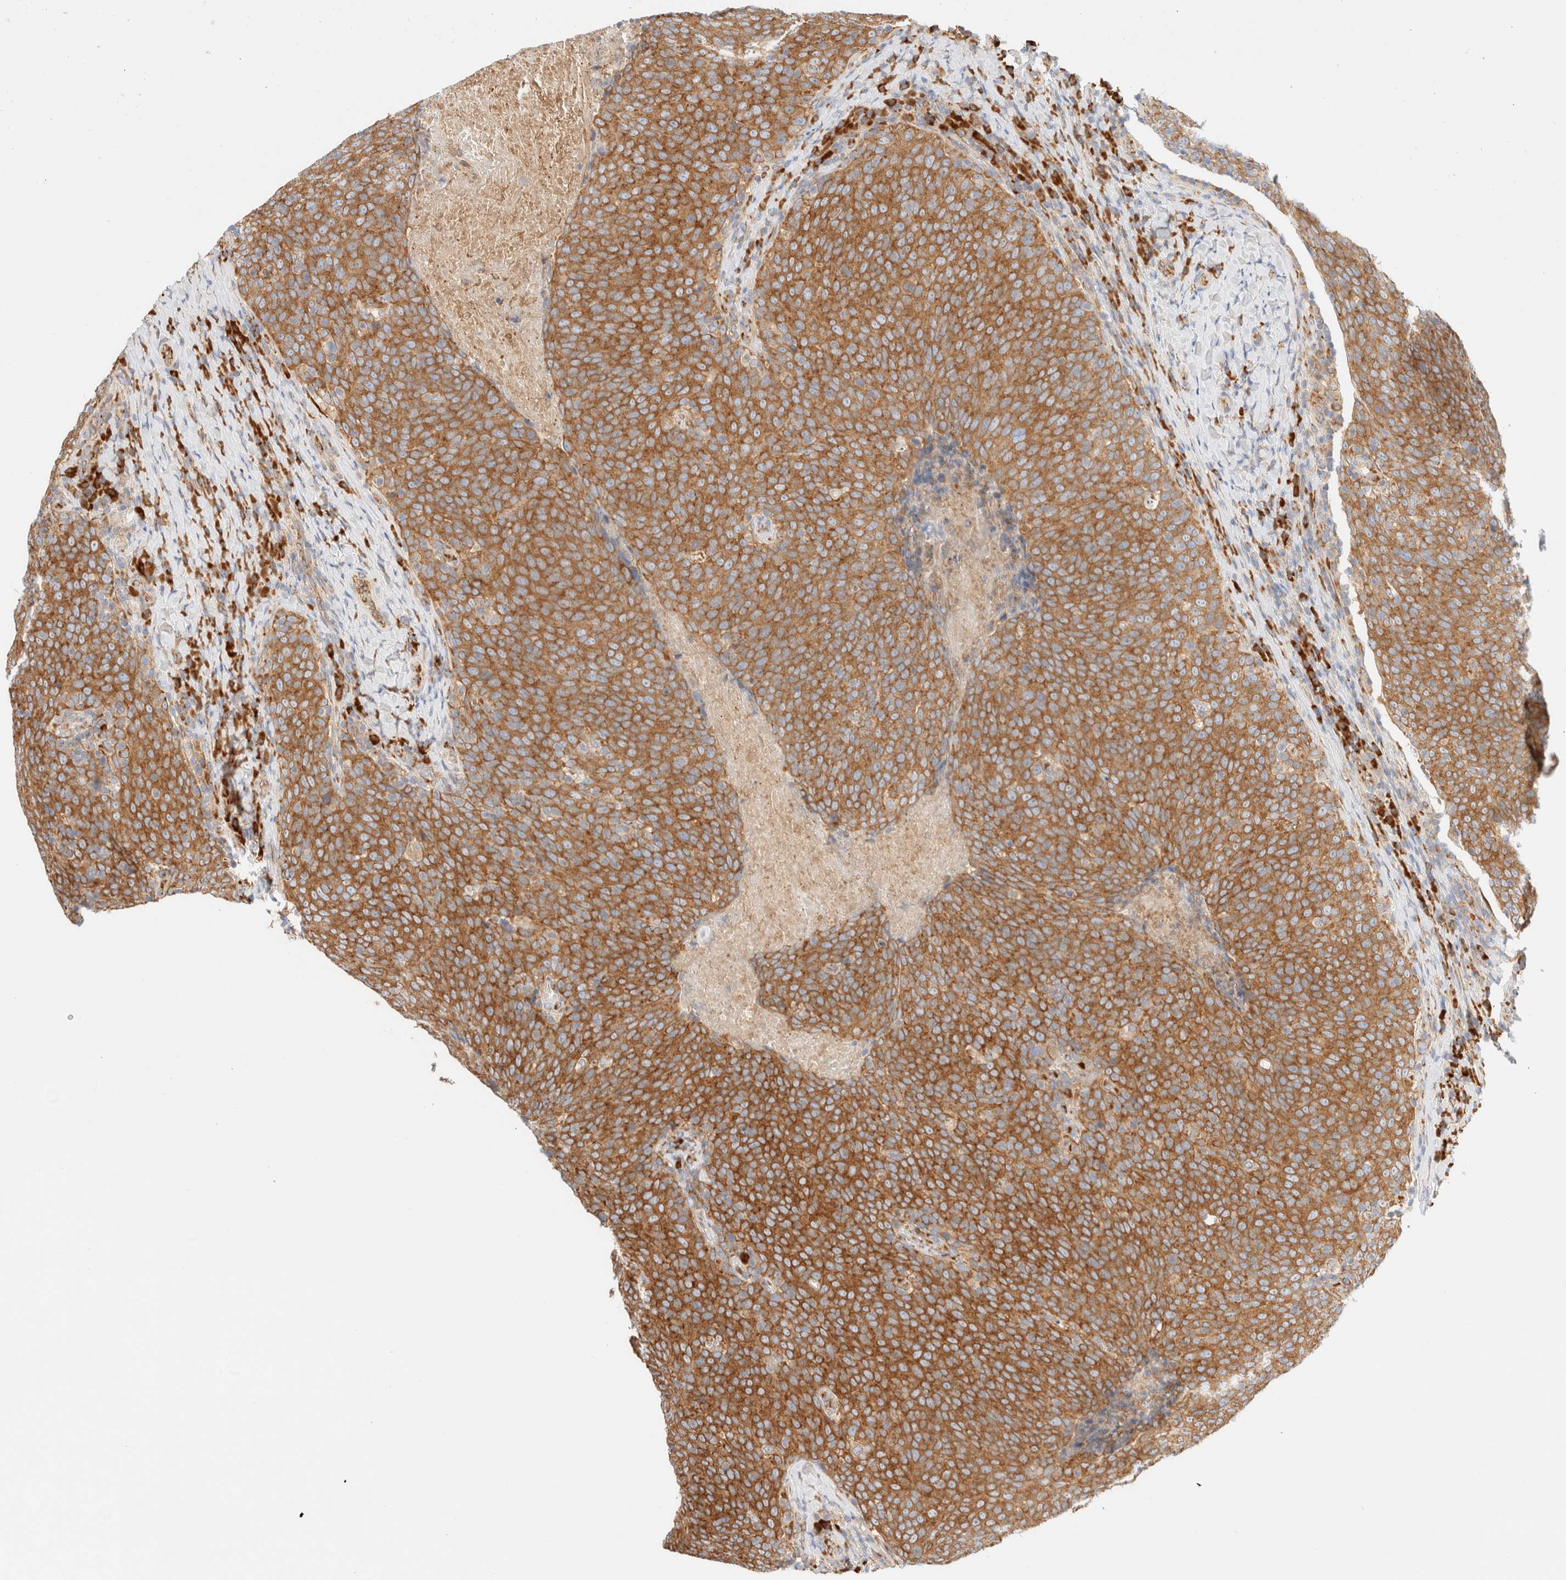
{"staining": {"intensity": "strong", "quantity": ">75%", "location": "cytoplasmic/membranous"}, "tissue": "head and neck cancer", "cell_type": "Tumor cells", "image_type": "cancer", "snomed": [{"axis": "morphology", "description": "Squamous cell carcinoma, NOS"}, {"axis": "morphology", "description": "Squamous cell carcinoma, metastatic, NOS"}, {"axis": "topography", "description": "Lymph node"}, {"axis": "topography", "description": "Head-Neck"}], "caption": "A brown stain labels strong cytoplasmic/membranous positivity of a protein in squamous cell carcinoma (head and neck) tumor cells.", "gene": "ZC2HC1A", "patient": {"sex": "male", "age": 62}}